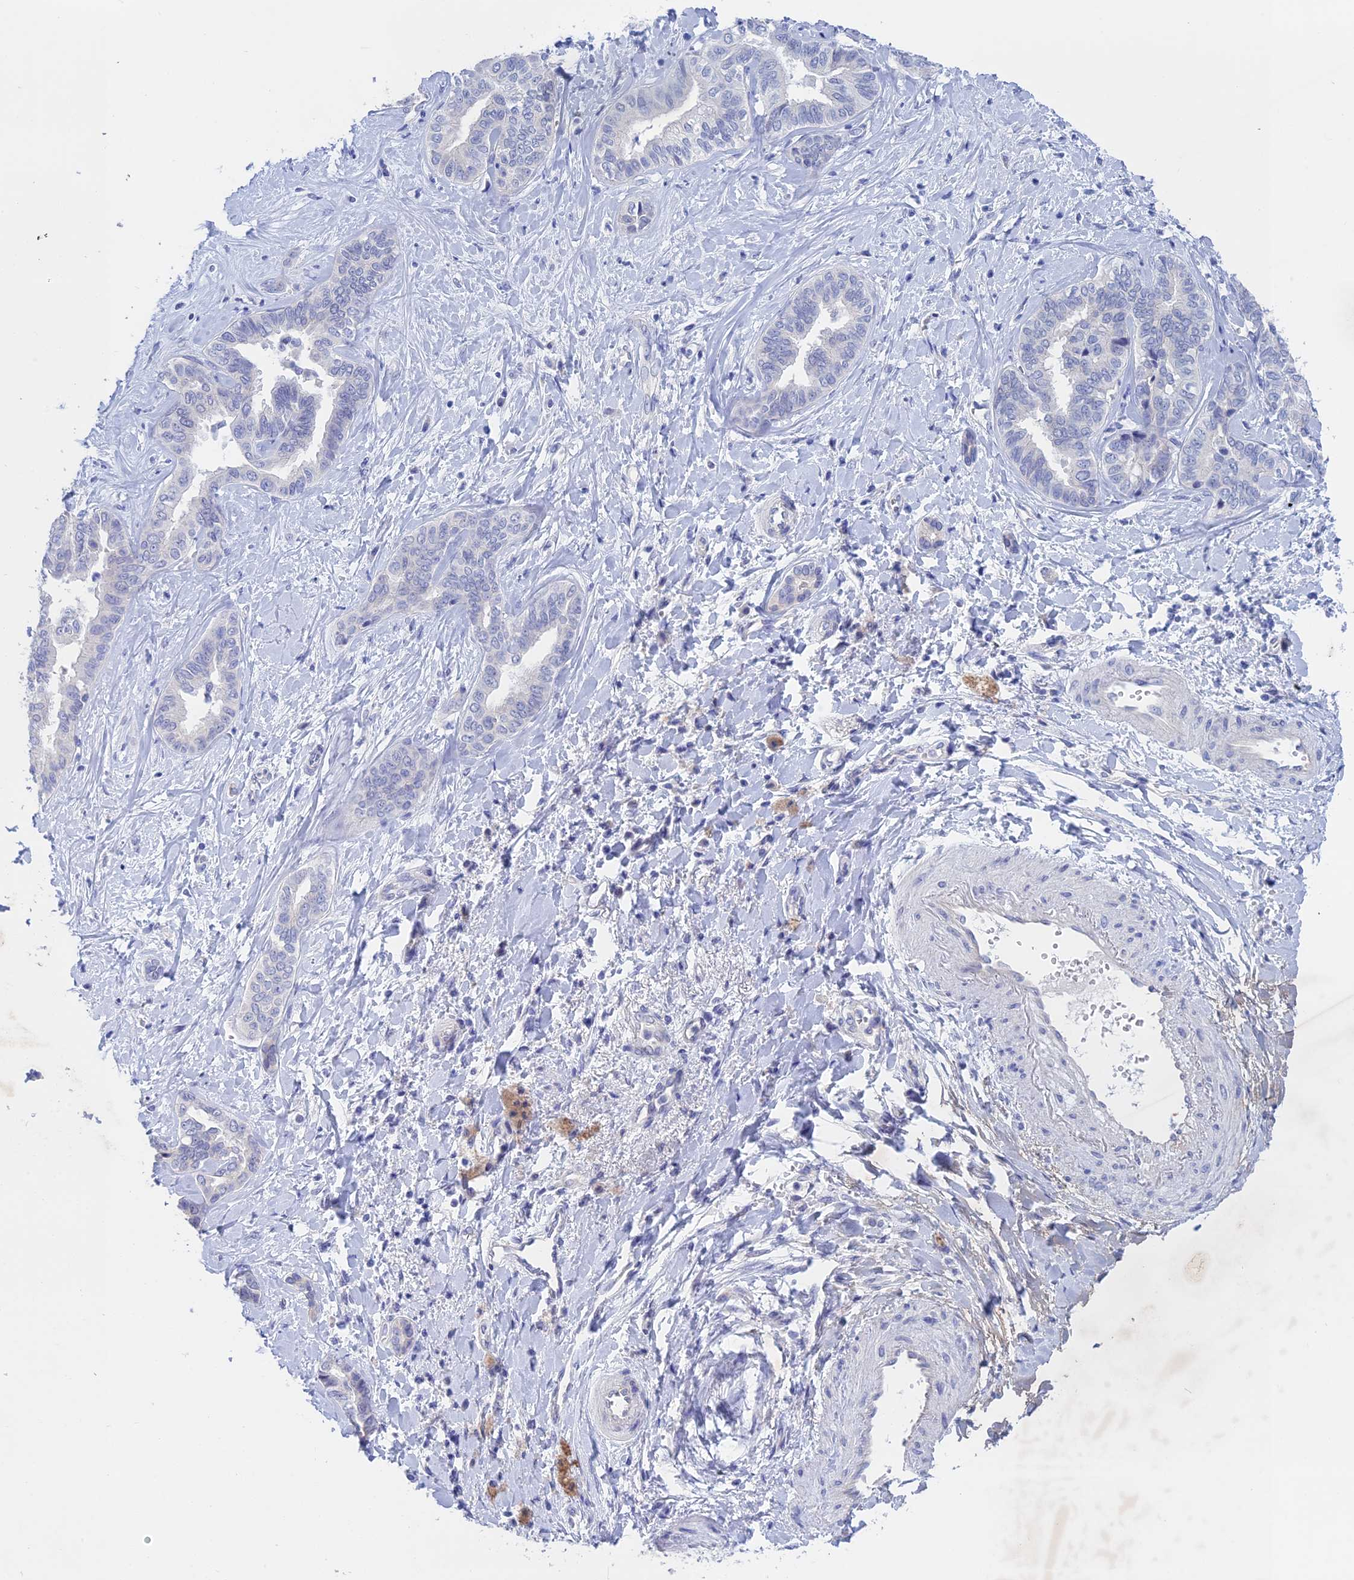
{"staining": {"intensity": "negative", "quantity": "none", "location": "none"}, "tissue": "liver cancer", "cell_type": "Tumor cells", "image_type": "cancer", "snomed": [{"axis": "morphology", "description": "Cholangiocarcinoma"}, {"axis": "topography", "description": "Liver"}], "caption": "Cholangiocarcinoma (liver) stained for a protein using immunohistochemistry exhibits no expression tumor cells.", "gene": "BTBD19", "patient": {"sex": "female", "age": 77}}